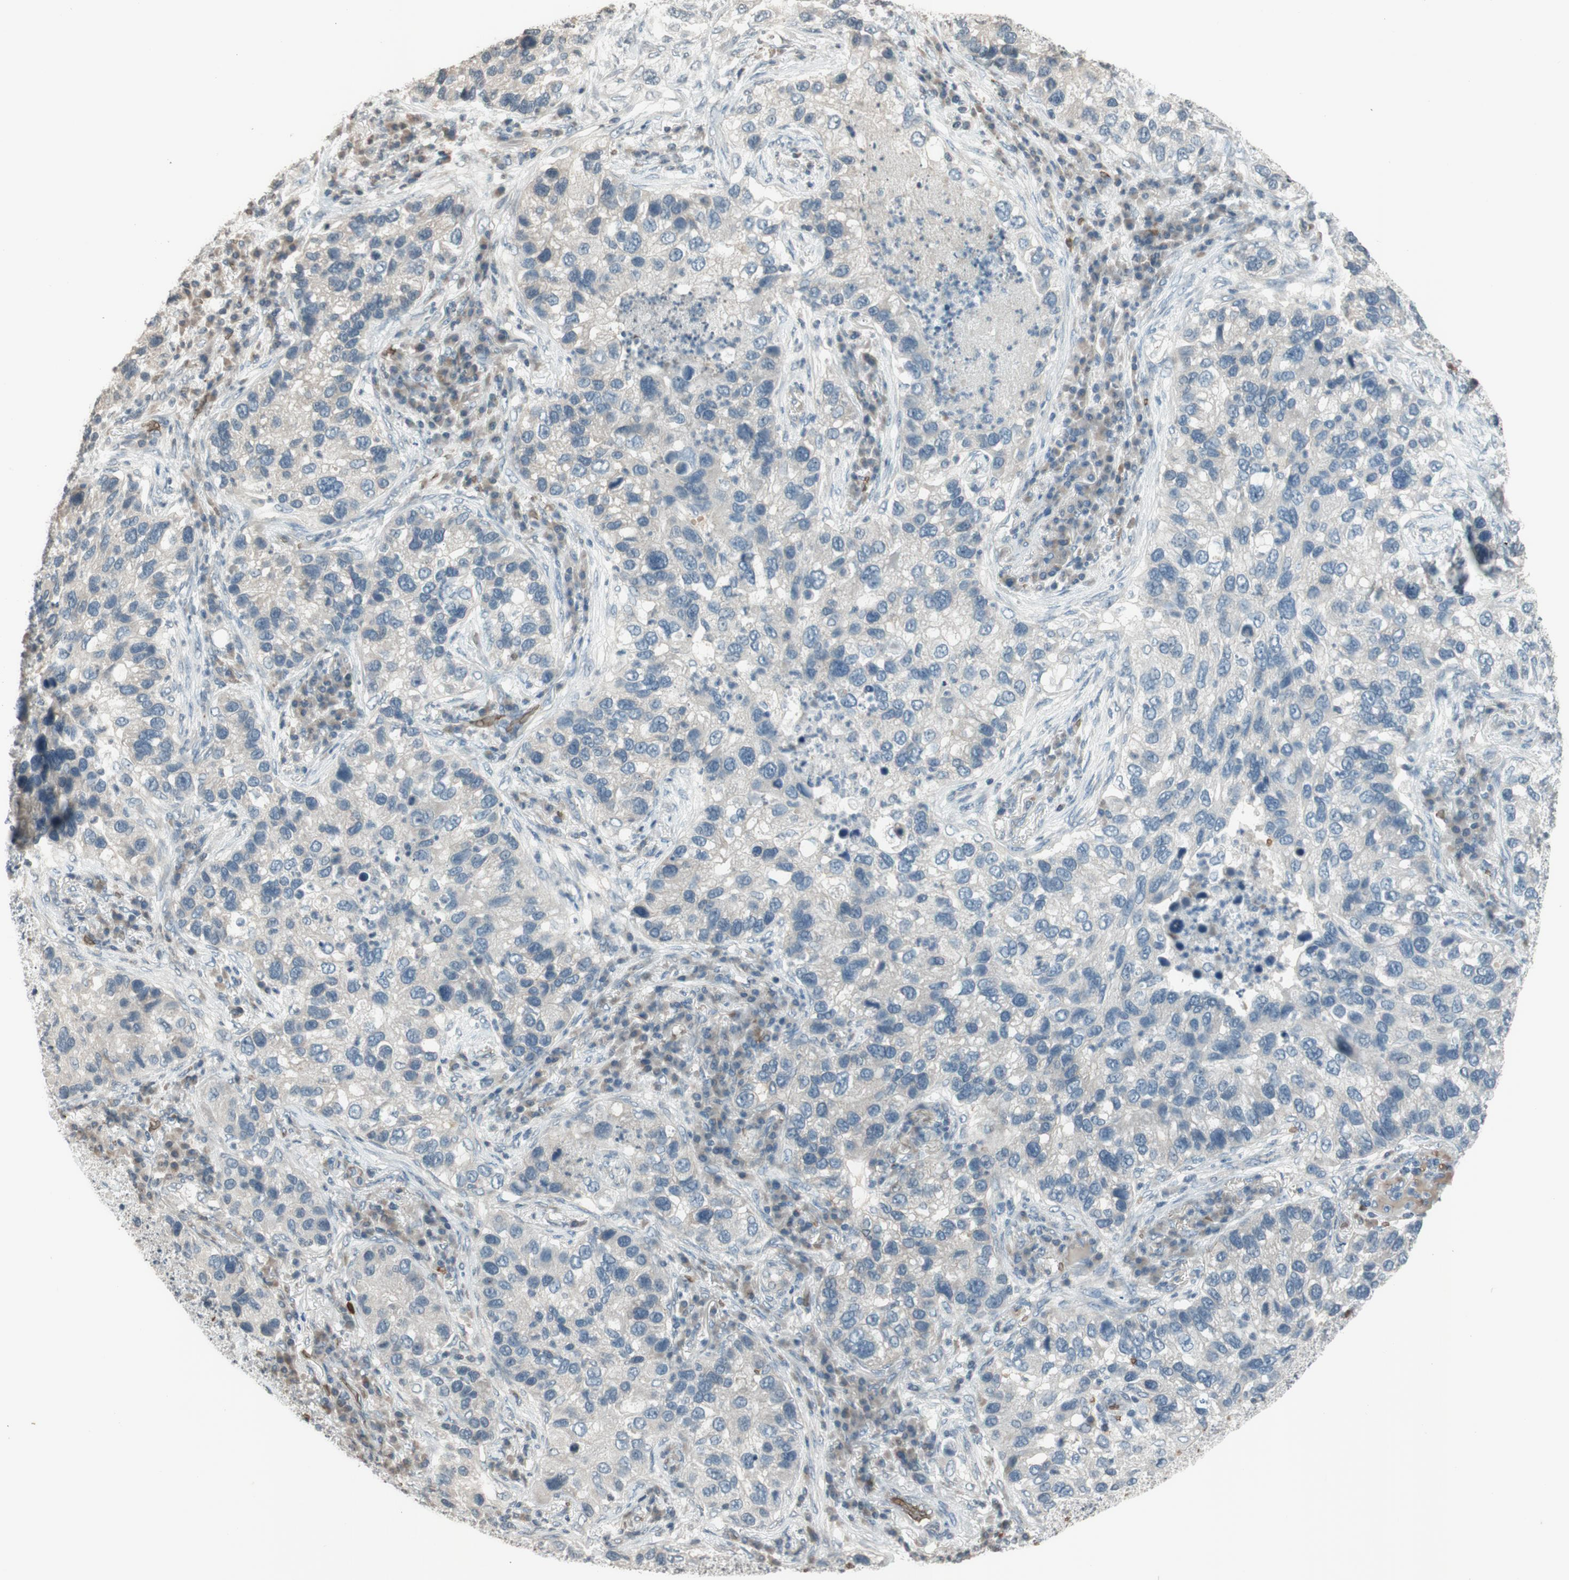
{"staining": {"intensity": "negative", "quantity": "none", "location": "none"}, "tissue": "lung cancer", "cell_type": "Tumor cells", "image_type": "cancer", "snomed": [{"axis": "morphology", "description": "Normal tissue, NOS"}, {"axis": "morphology", "description": "Adenocarcinoma, NOS"}, {"axis": "topography", "description": "Bronchus"}, {"axis": "topography", "description": "Lung"}], "caption": "IHC photomicrograph of human lung cancer stained for a protein (brown), which exhibits no positivity in tumor cells. (Brightfield microscopy of DAB IHC at high magnification).", "gene": "GYPC", "patient": {"sex": "male", "age": 54}}